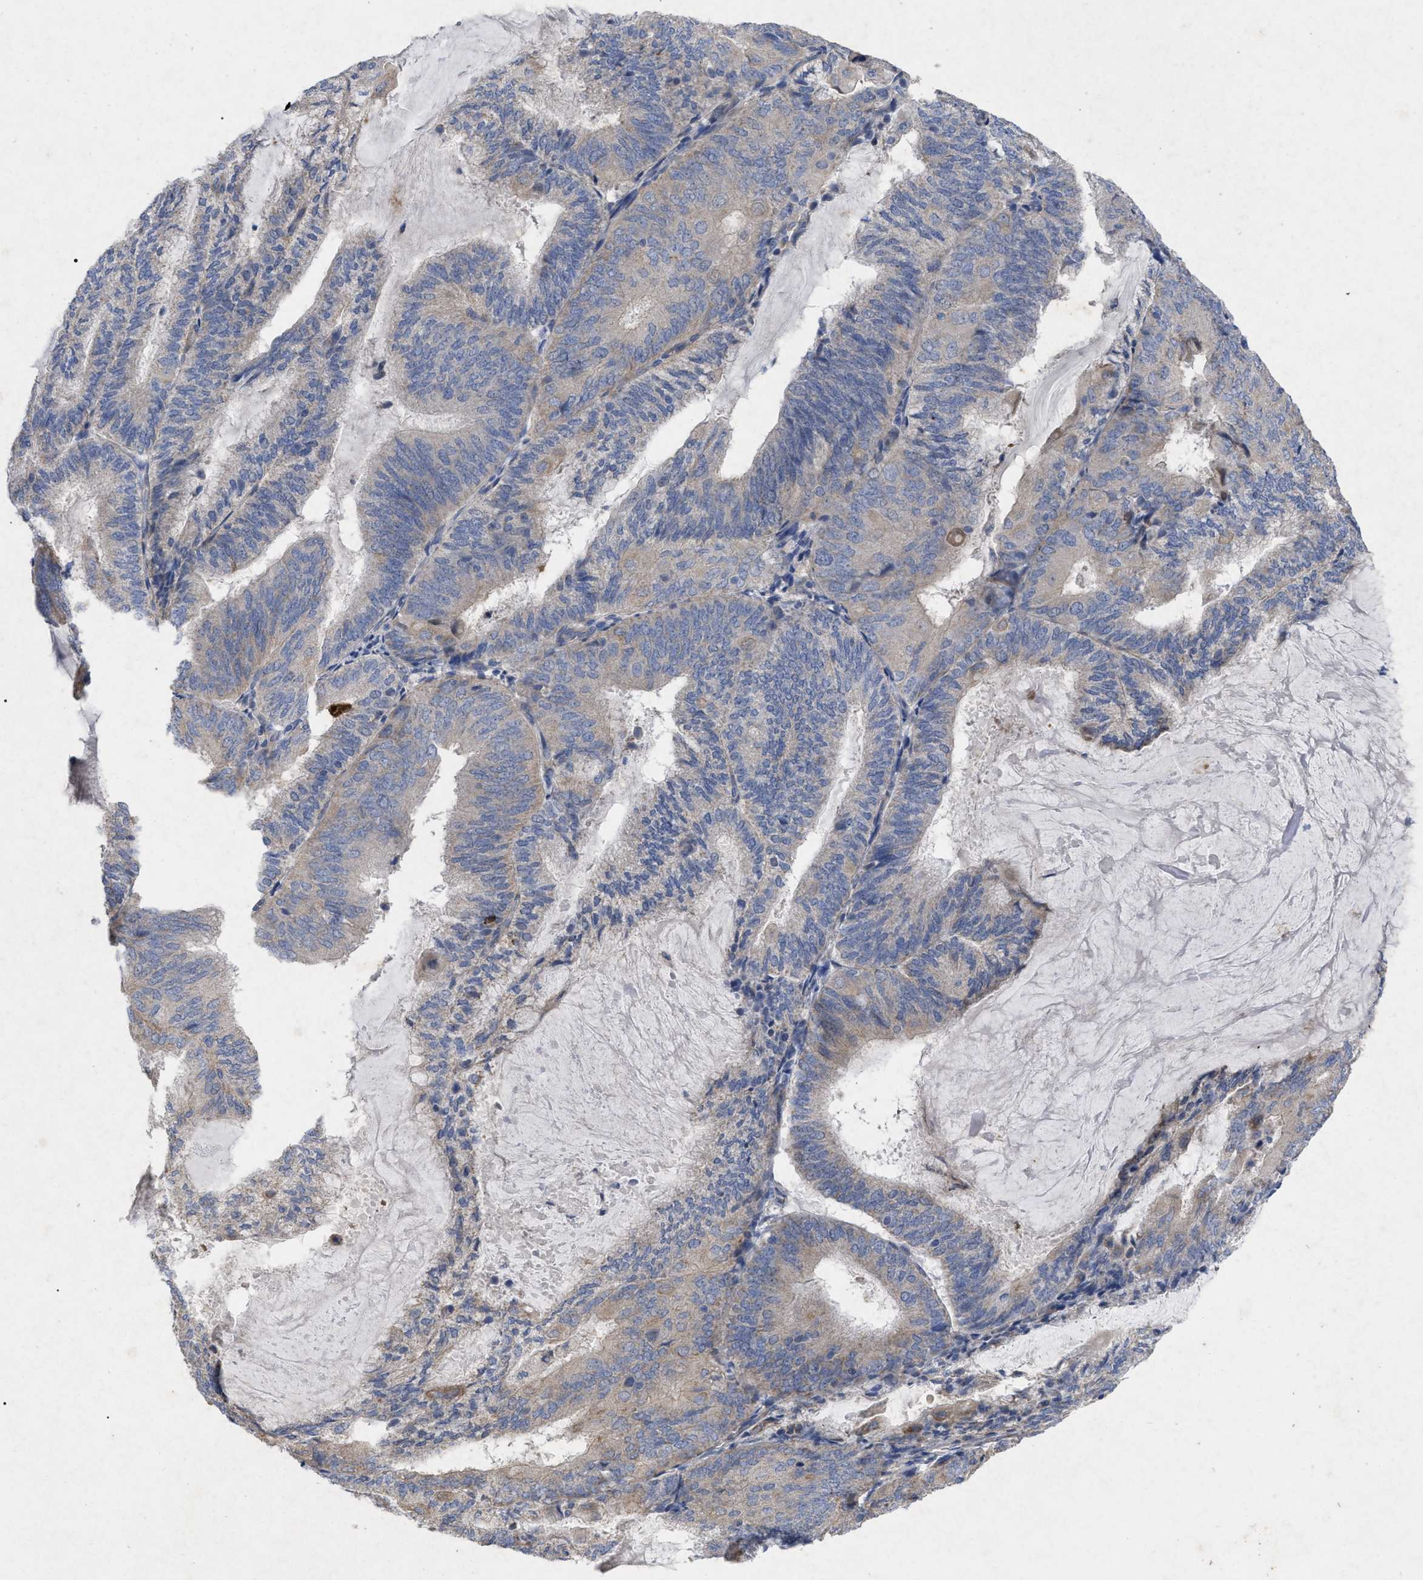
{"staining": {"intensity": "weak", "quantity": "<25%", "location": "cytoplasmic/membranous"}, "tissue": "endometrial cancer", "cell_type": "Tumor cells", "image_type": "cancer", "snomed": [{"axis": "morphology", "description": "Adenocarcinoma, NOS"}, {"axis": "topography", "description": "Endometrium"}], "caption": "IHC image of endometrial adenocarcinoma stained for a protein (brown), which displays no positivity in tumor cells.", "gene": "VIP", "patient": {"sex": "female", "age": 81}}